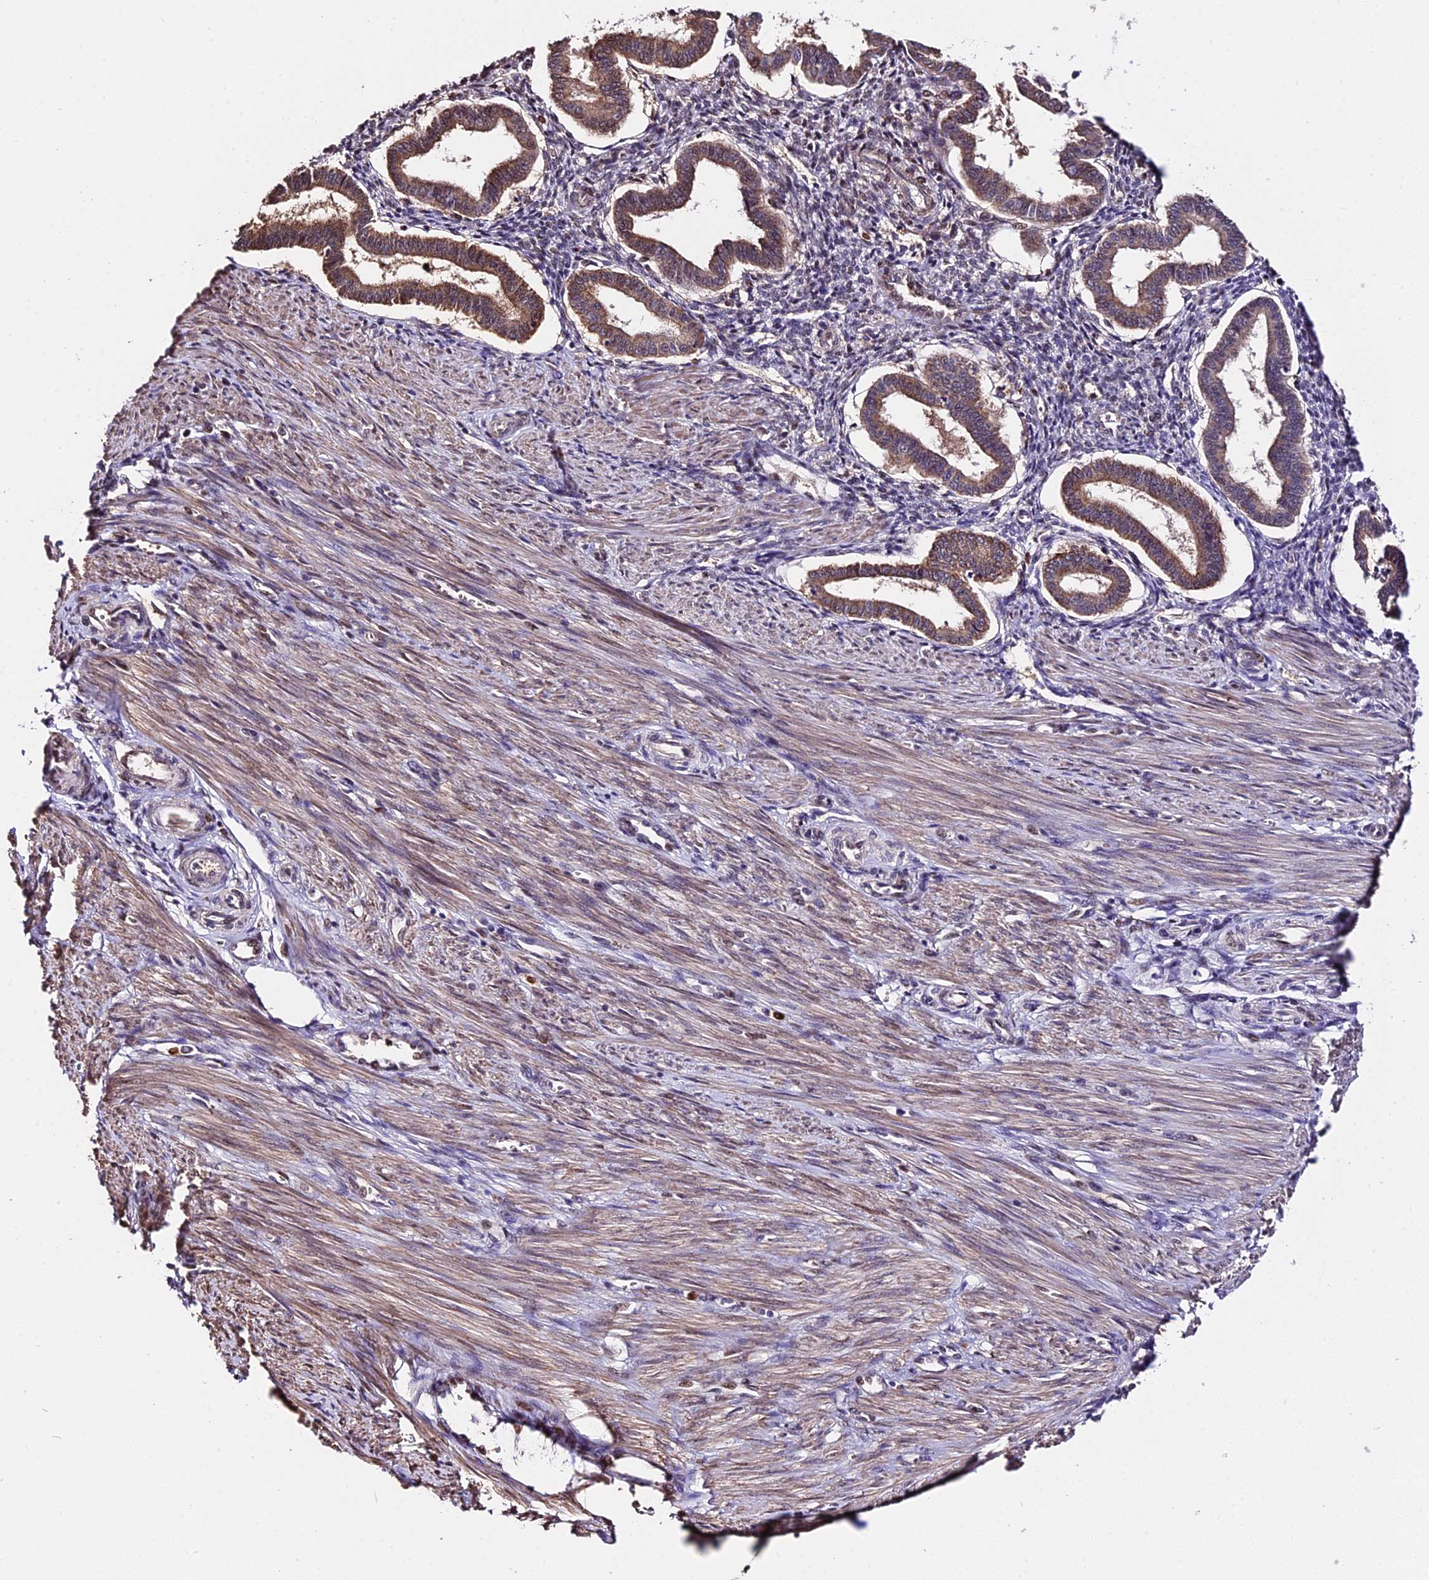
{"staining": {"intensity": "moderate", "quantity": "<25%", "location": "cytoplasmic/membranous,nuclear"}, "tissue": "endometrium", "cell_type": "Cells in endometrial stroma", "image_type": "normal", "snomed": [{"axis": "morphology", "description": "Normal tissue, NOS"}, {"axis": "topography", "description": "Endometrium"}], "caption": "This photomicrograph shows normal endometrium stained with immunohistochemistry (IHC) to label a protein in brown. The cytoplasmic/membranous,nuclear of cells in endometrial stroma show moderate positivity for the protein. Nuclei are counter-stained blue.", "gene": "HERPUD1", "patient": {"sex": "female", "age": 24}}